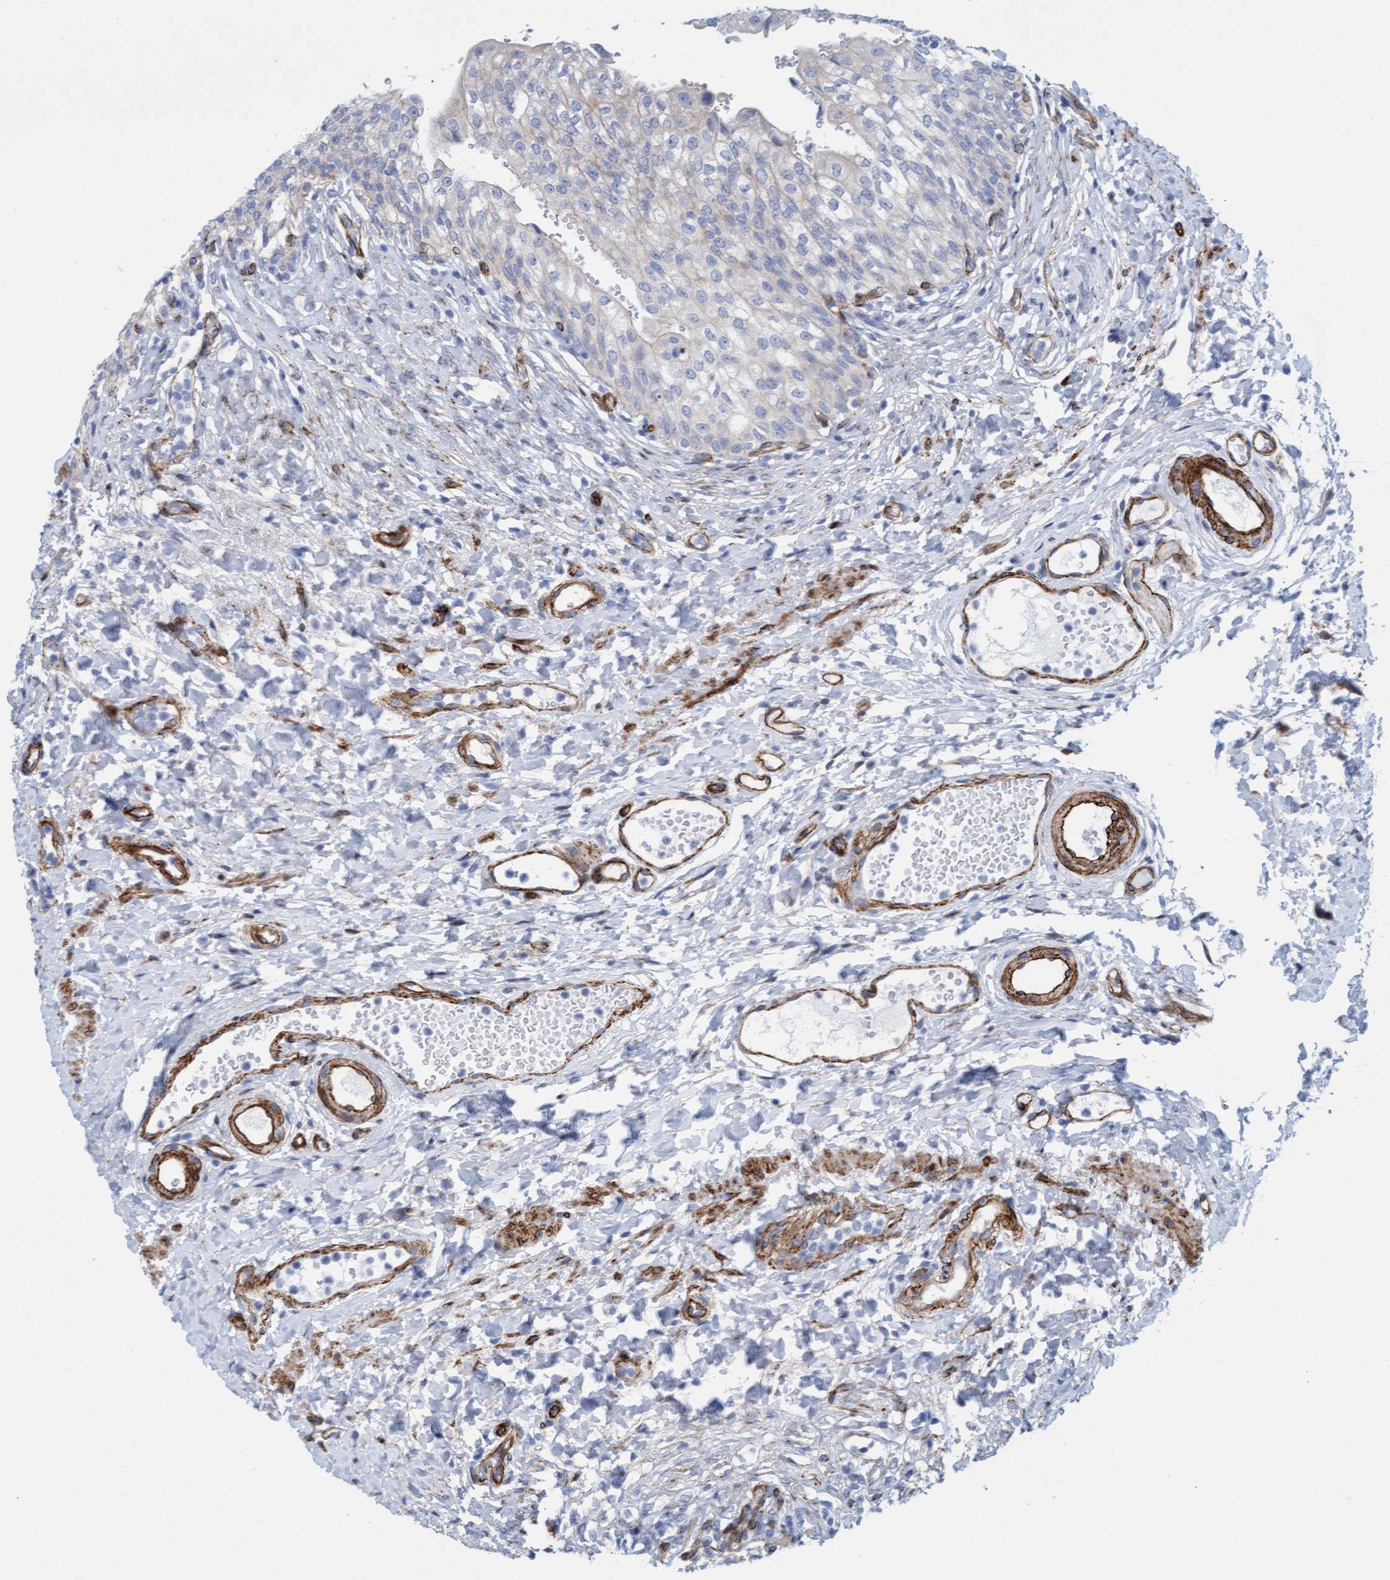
{"staining": {"intensity": "weak", "quantity": "<25%", "location": "cytoplasmic/membranous"}, "tissue": "urinary bladder", "cell_type": "Urothelial cells", "image_type": "normal", "snomed": [{"axis": "morphology", "description": "Urothelial carcinoma, High grade"}, {"axis": "topography", "description": "Urinary bladder"}], "caption": "High power microscopy micrograph of an immunohistochemistry photomicrograph of benign urinary bladder, revealing no significant staining in urothelial cells. The staining is performed using DAB (3,3'-diaminobenzidine) brown chromogen with nuclei counter-stained in using hematoxylin.", "gene": "MTFR1", "patient": {"sex": "male", "age": 46}}